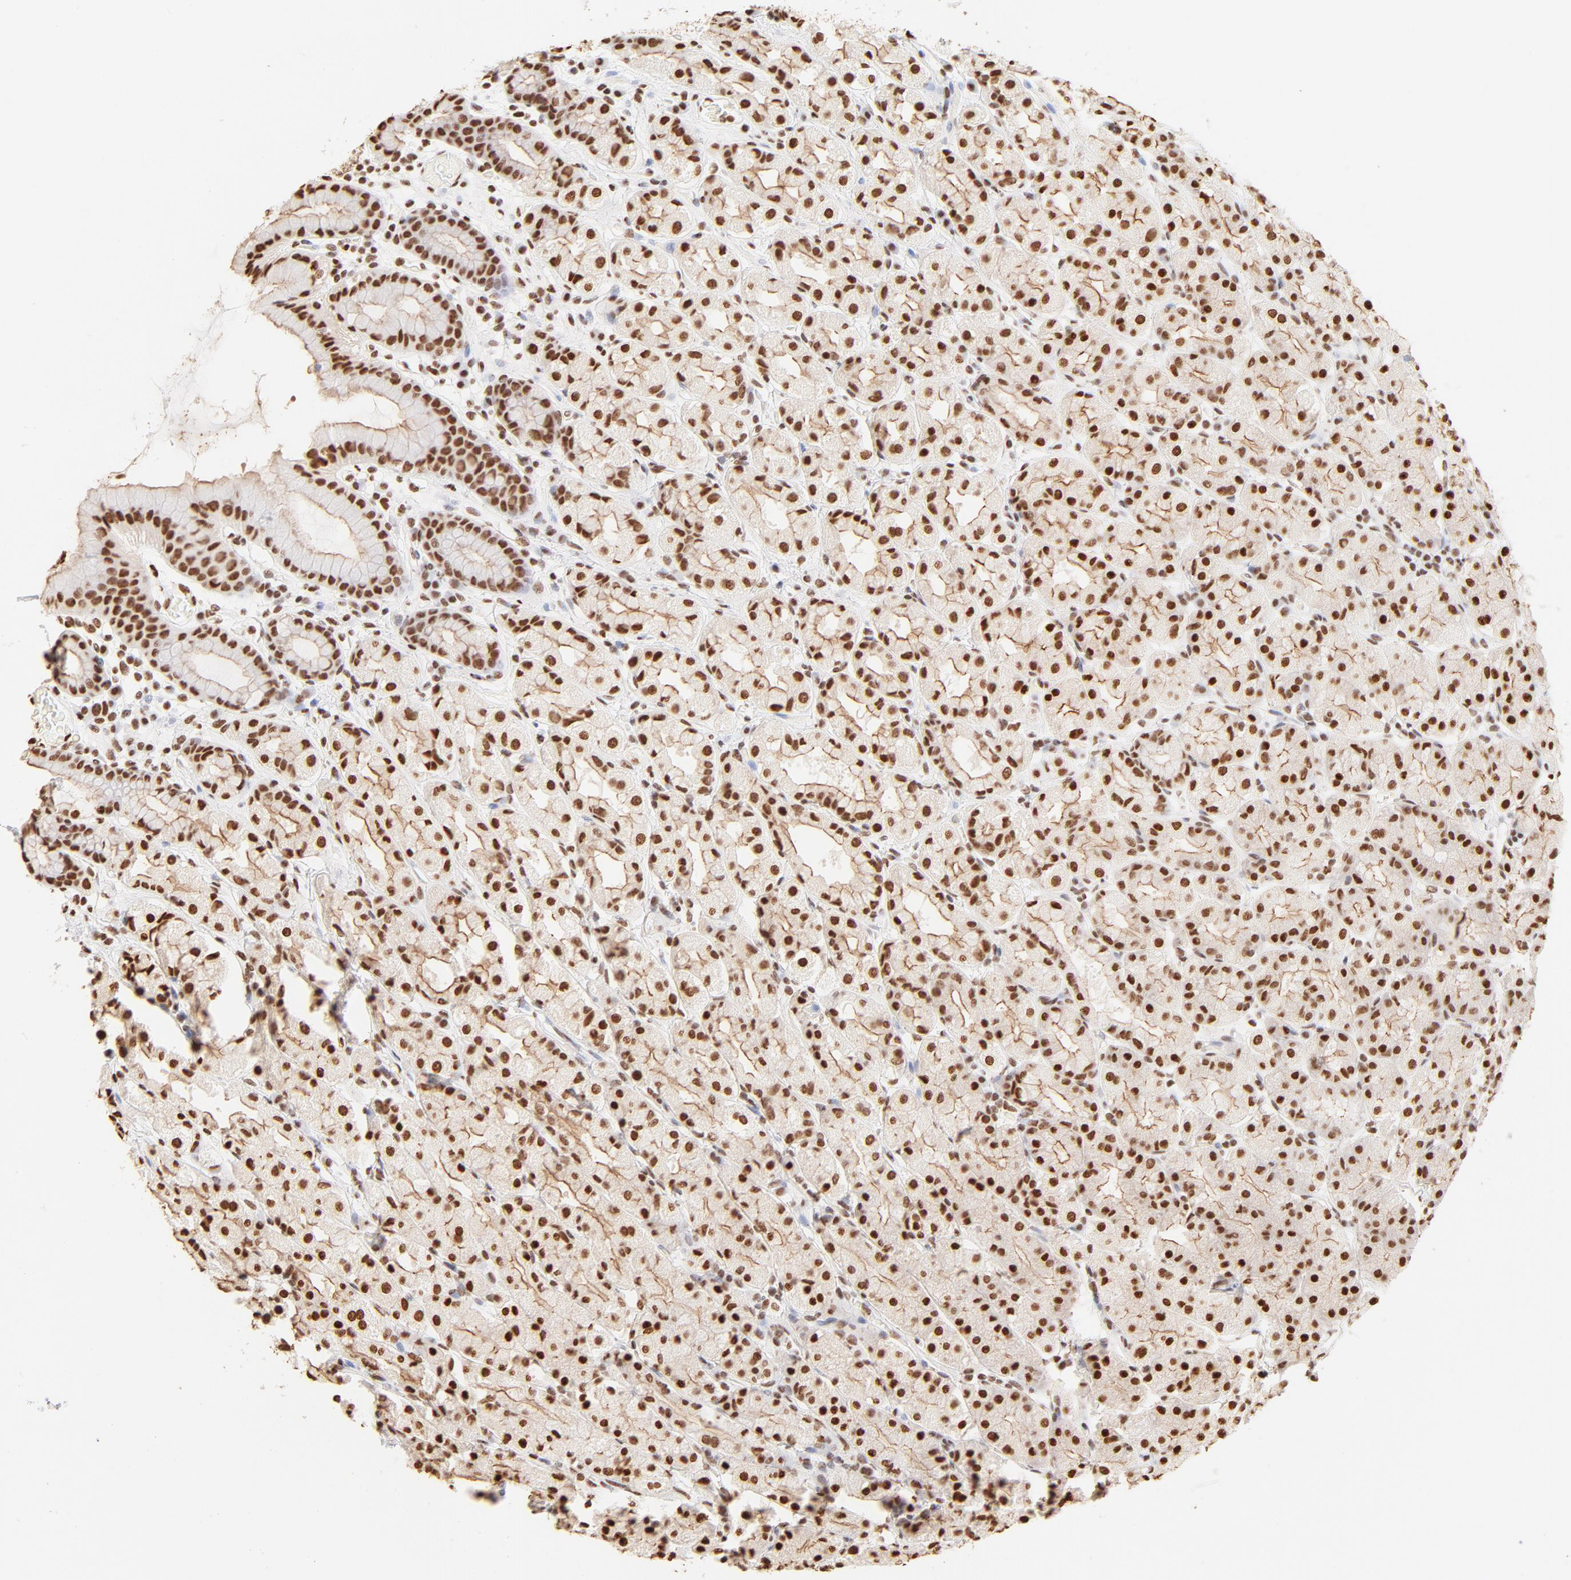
{"staining": {"intensity": "strong", "quantity": ">75%", "location": "cytoplasmic/membranous,nuclear"}, "tissue": "stomach", "cell_type": "Glandular cells", "image_type": "normal", "snomed": [{"axis": "morphology", "description": "Normal tissue, NOS"}, {"axis": "topography", "description": "Stomach, upper"}], "caption": "A brown stain labels strong cytoplasmic/membranous,nuclear expression of a protein in glandular cells of unremarkable human stomach. (Brightfield microscopy of DAB IHC at high magnification).", "gene": "ZNF540", "patient": {"sex": "male", "age": 68}}